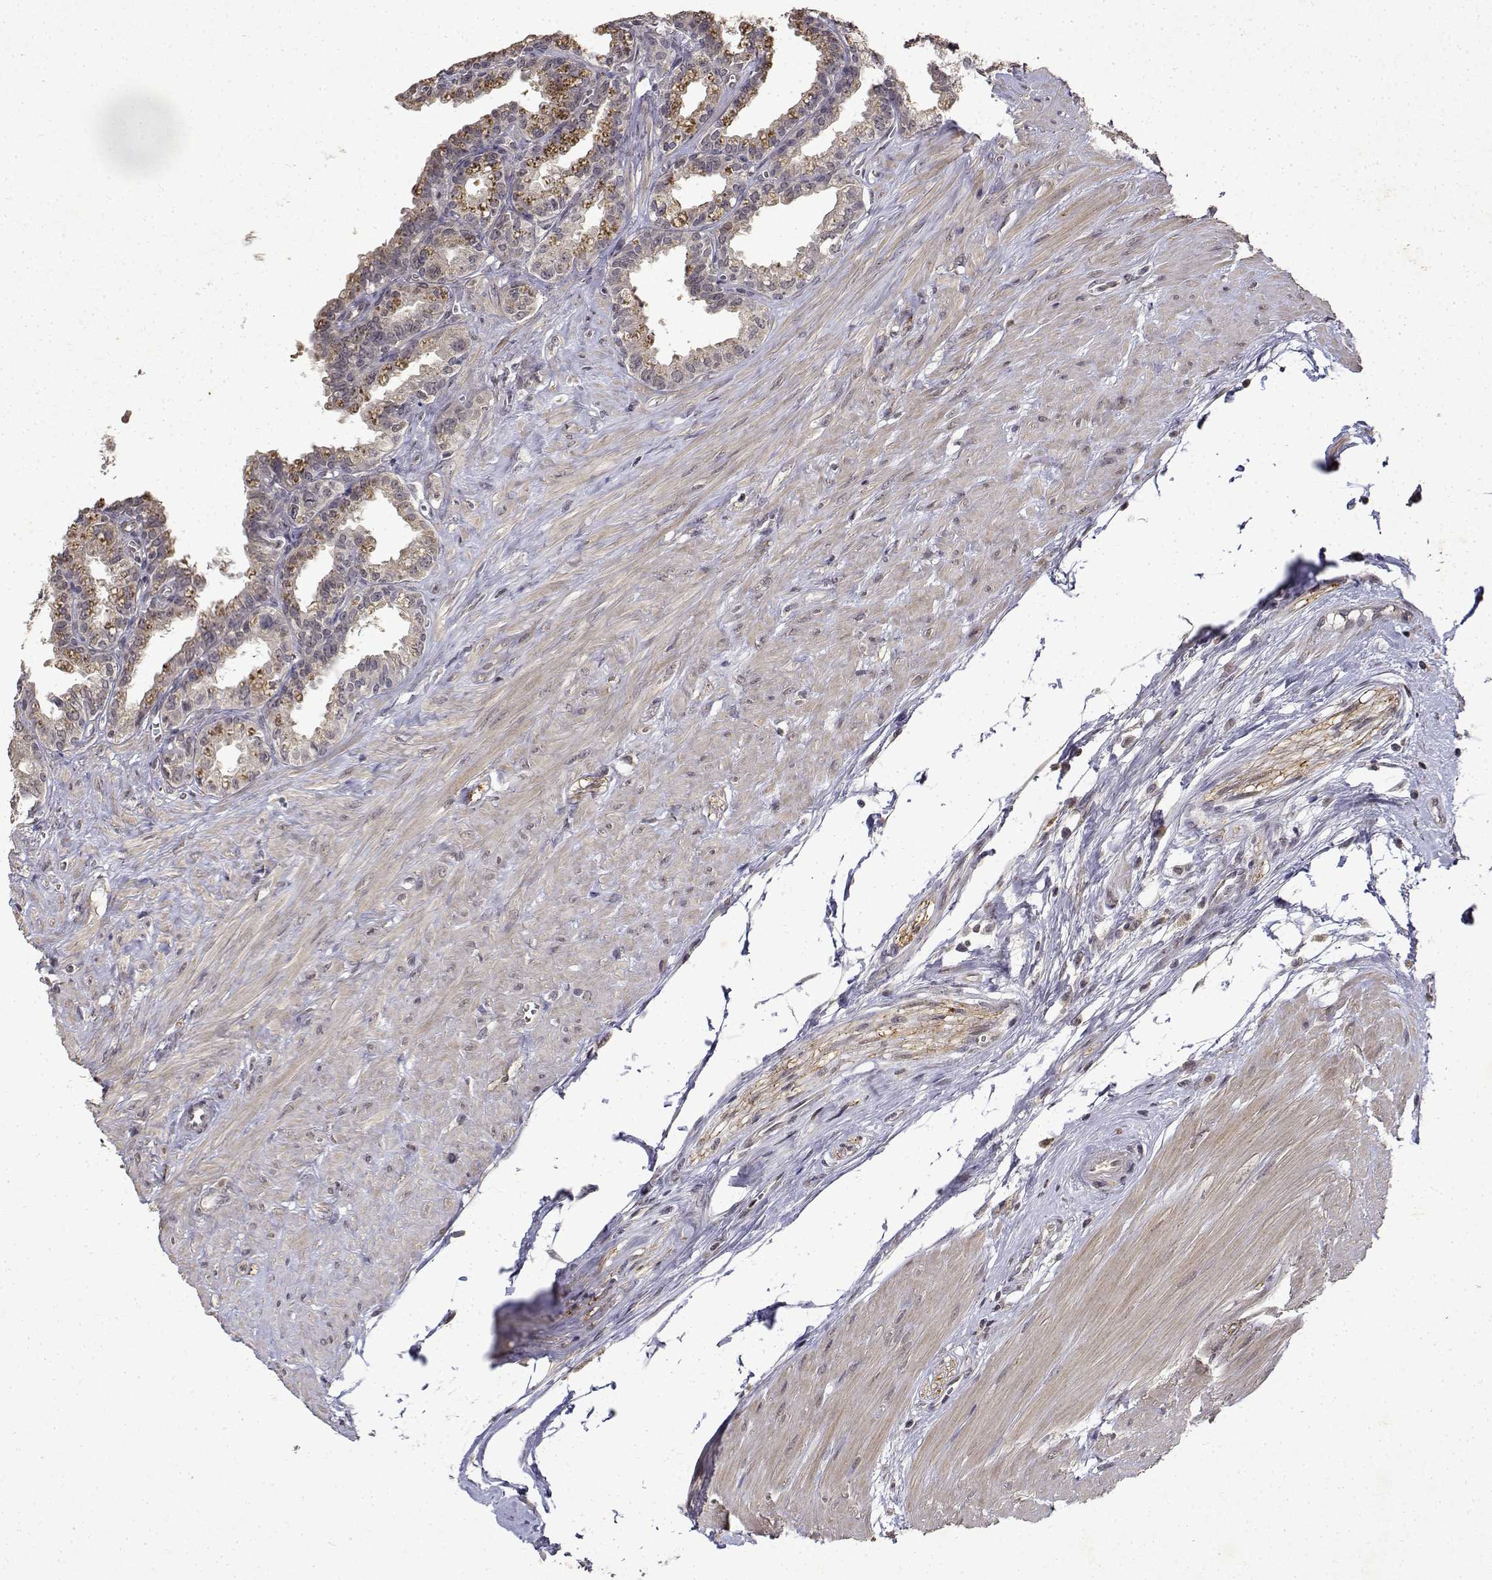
{"staining": {"intensity": "negative", "quantity": "none", "location": "none"}, "tissue": "seminal vesicle", "cell_type": "Glandular cells", "image_type": "normal", "snomed": [{"axis": "morphology", "description": "Normal tissue, NOS"}, {"axis": "morphology", "description": "Urothelial carcinoma, NOS"}, {"axis": "topography", "description": "Urinary bladder"}, {"axis": "topography", "description": "Seminal veicle"}], "caption": "There is no significant positivity in glandular cells of seminal vesicle. (DAB (3,3'-diaminobenzidine) IHC, high magnification).", "gene": "BDNF", "patient": {"sex": "male", "age": 76}}